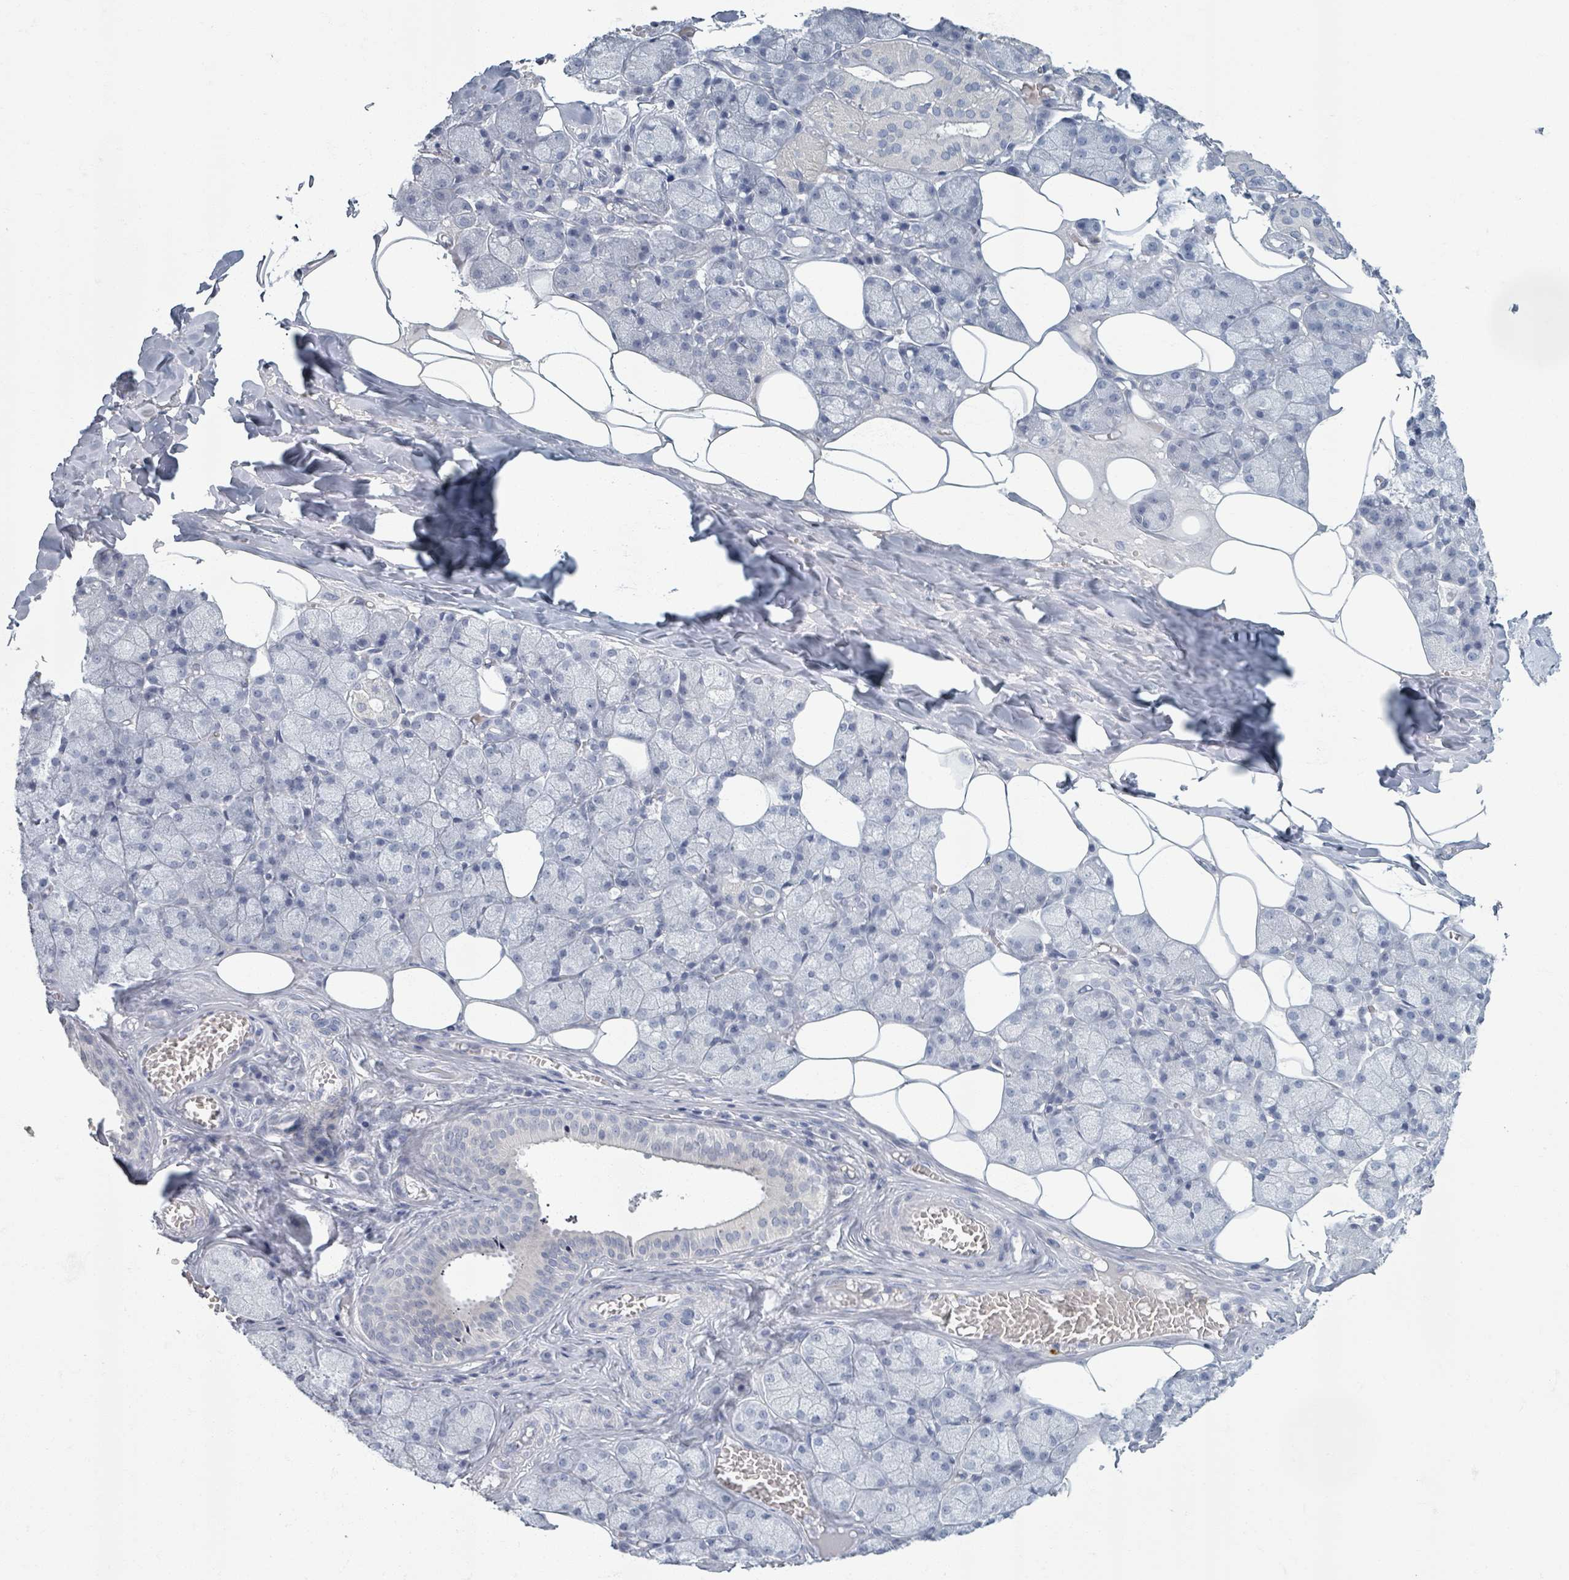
{"staining": {"intensity": "negative", "quantity": "none", "location": "none"}, "tissue": "salivary gland", "cell_type": "Glandular cells", "image_type": "normal", "snomed": [{"axis": "morphology", "description": "Normal tissue, NOS"}, {"axis": "topography", "description": "Salivary gland"}], "caption": "A high-resolution image shows IHC staining of benign salivary gland, which exhibits no significant staining in glandular cells. Brightfield microscopy of IHC stained with DAB (brown) and hematoxylin (blue), captured at high magnification.", "gene": "WNT11", "patient": {"sex": "male", "age": 62}}